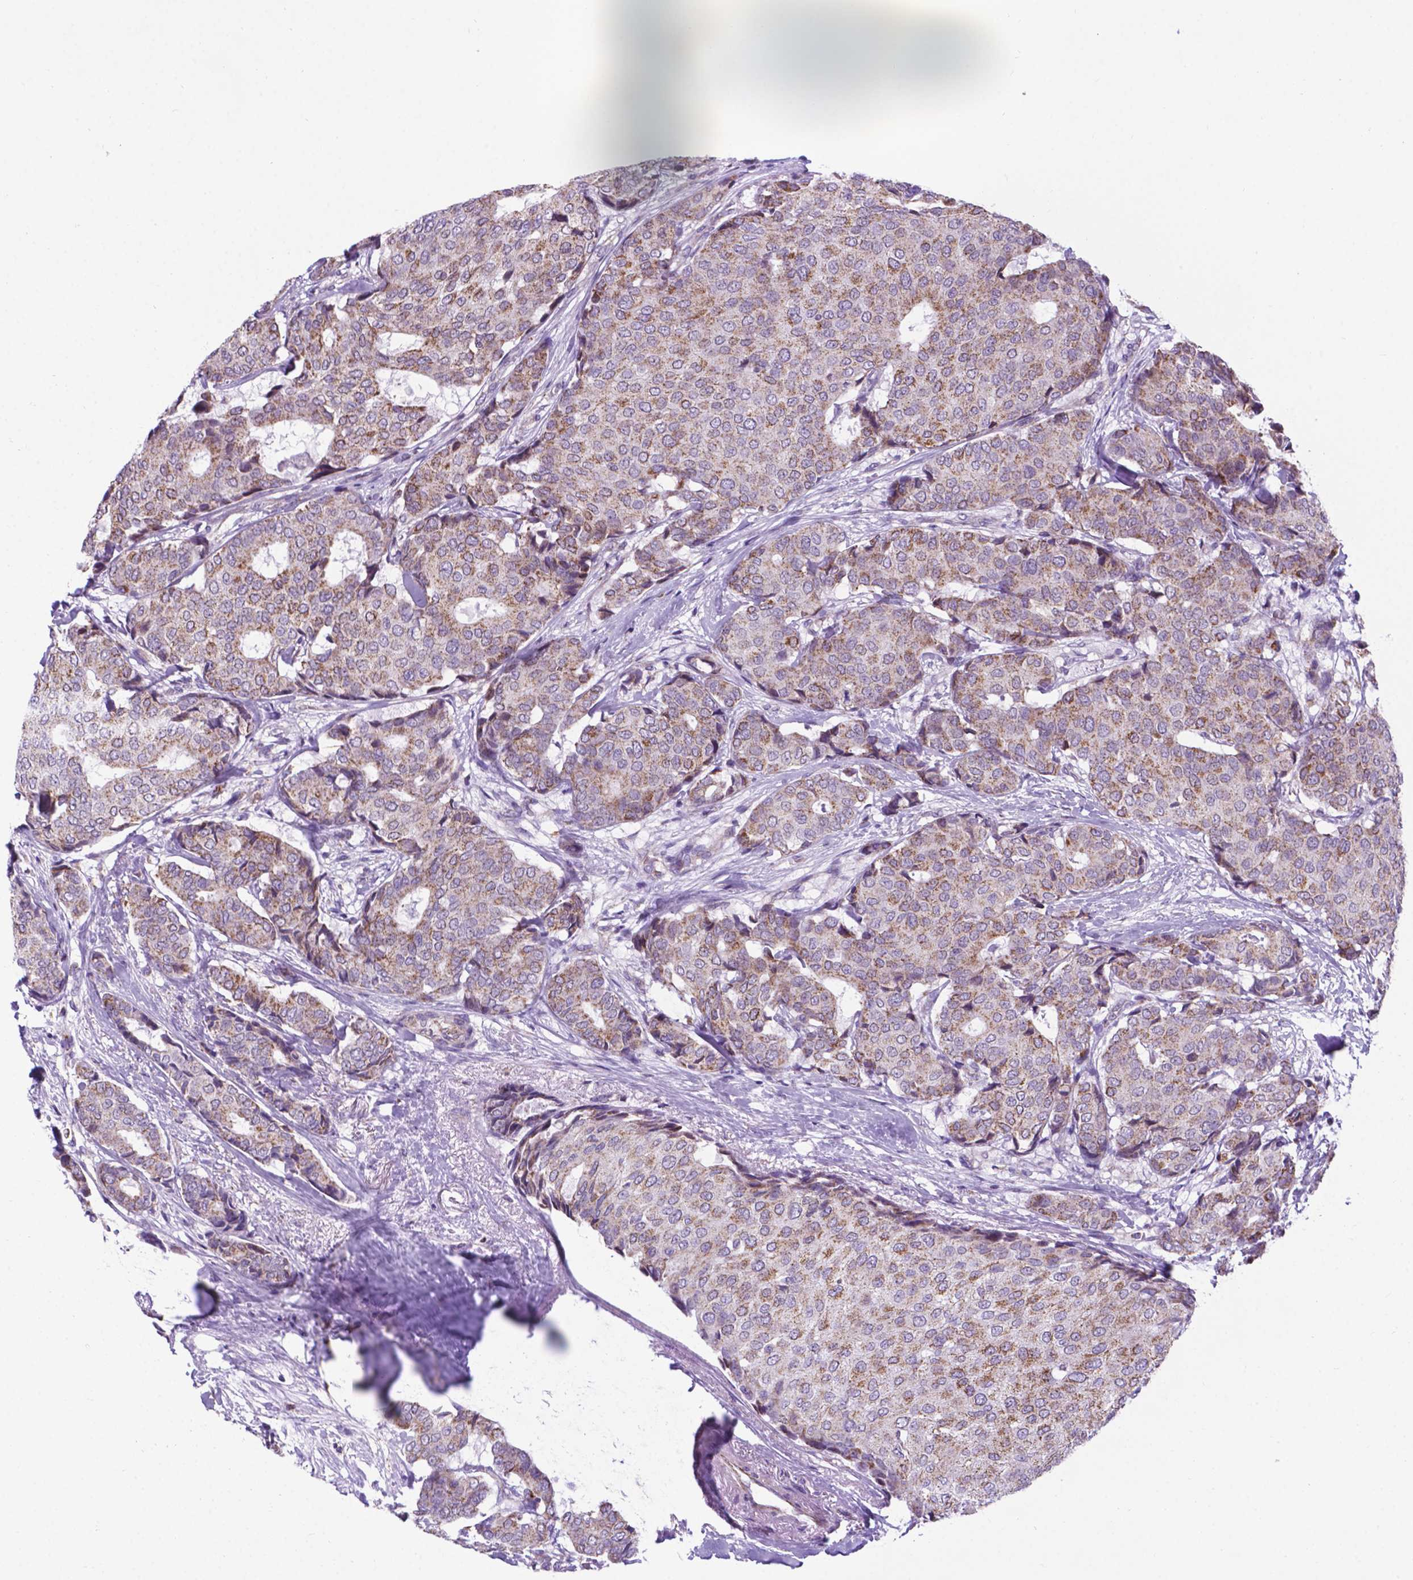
{"staining": {"intensity": "weak", "quantity": ">75%", "location": "cytoplasmic/membranous"}, "tissue": "breast cancer", "cell_type": "Tumor cells", "image_type": "cancer", "snomed": [{"axis": "morphology", "description": "Duct carcinoma"}, {"axis": "topography", "description": "Breast"}], "caption": "Human breast cancer stained for a protein (brown) demonstrates weak cytoplasmic/membranous positive positivity in approximately >75% of tumor cells.", "gene": "POU3F3", "patient": {"sex": "female", "age": 75}}